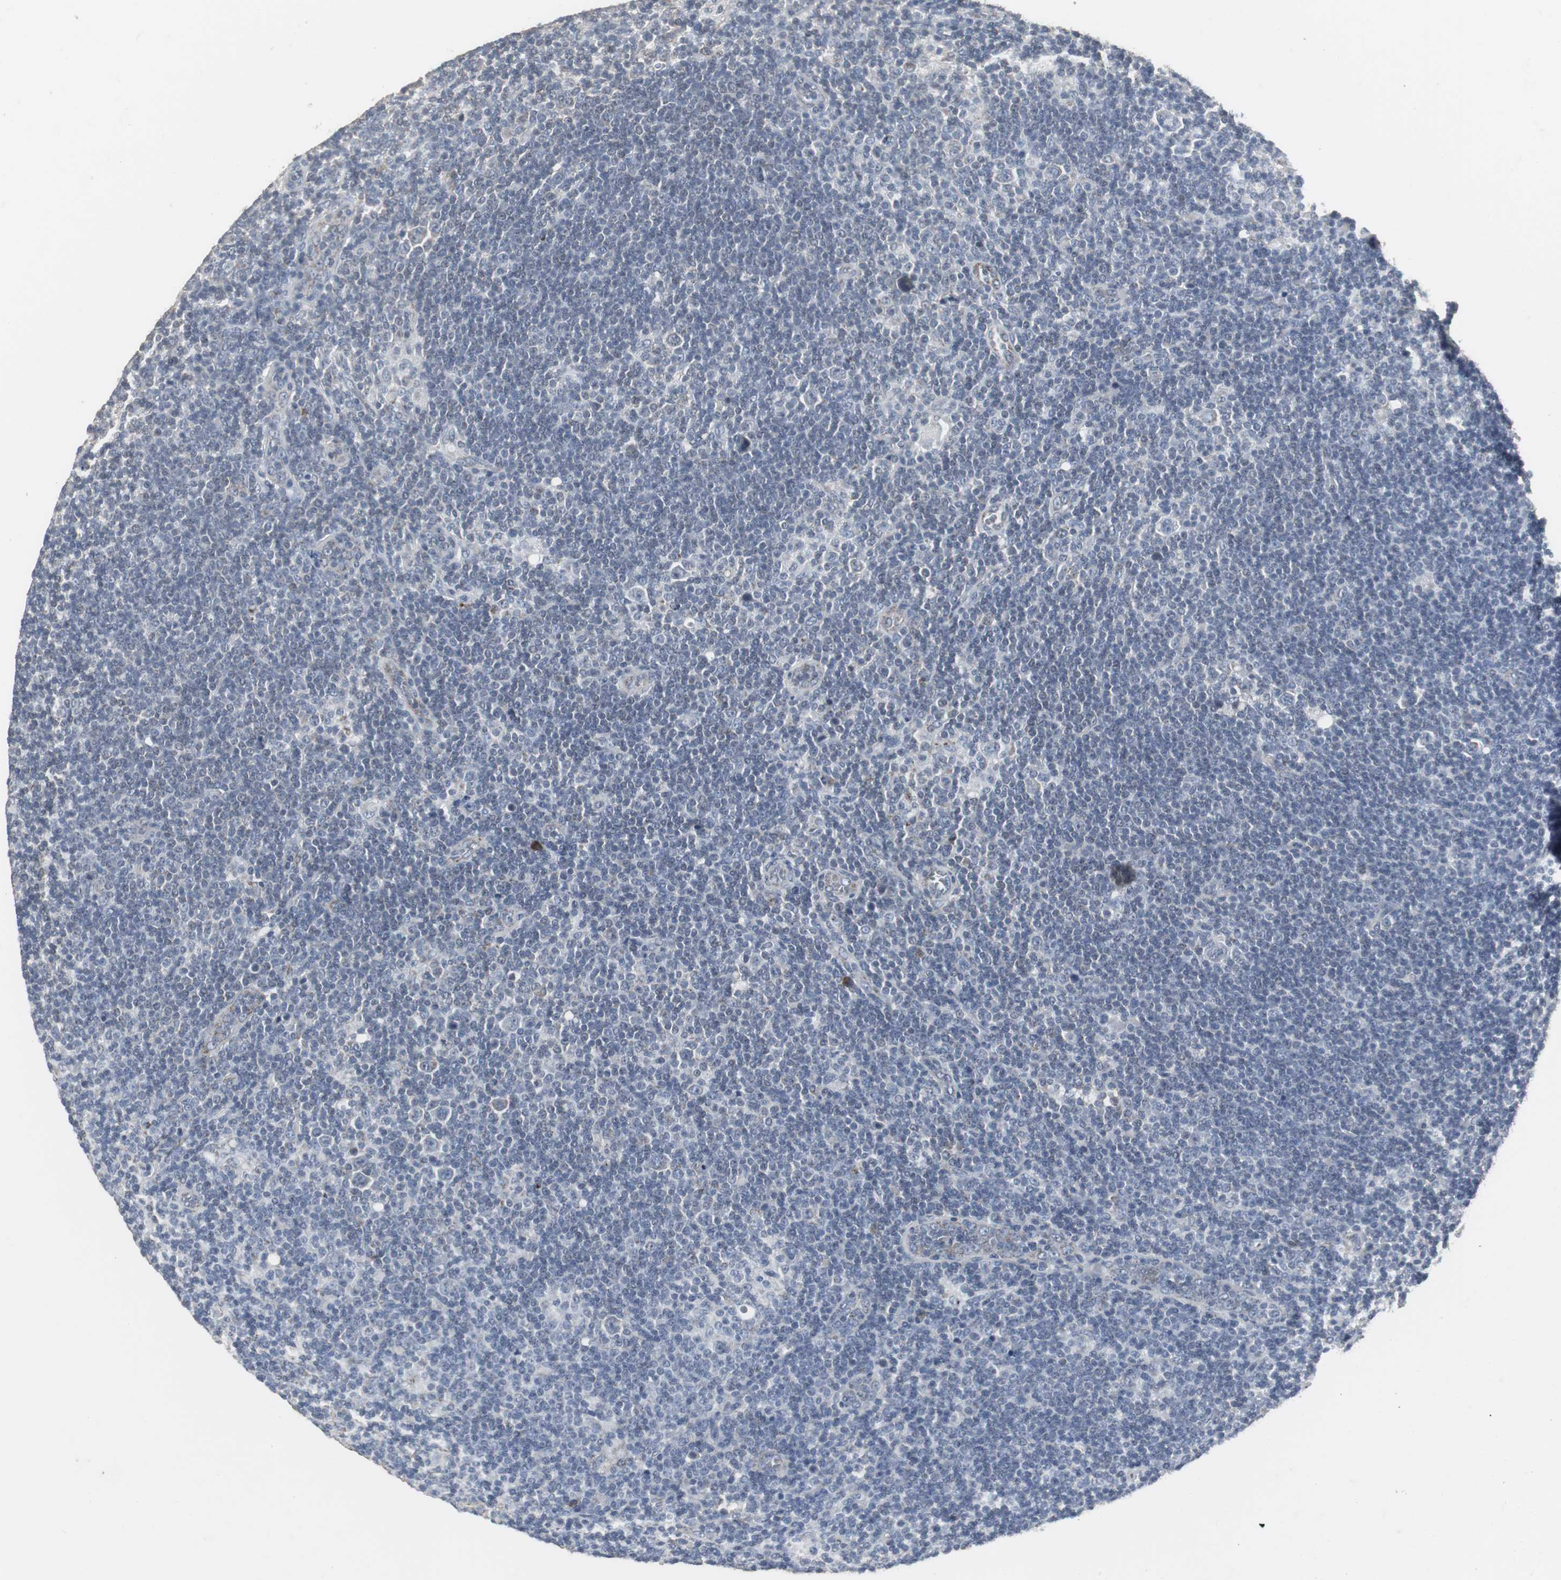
{"staining": {"intensity": "negative", "quantity": "none", "location": "none"}, "tissue": "lymphoma", "cell_type": "Tumor cells", "image_type": "cancer", "snomed": [{"axis": "morphology", "description": "Hodgkin's disease, NOS"}, {"axis": "topography", "description": "Lymph node"}], "caption": "DAB immunohistochemical staining of human Hodgkin's disease demonstrates no significant expression in tumor cells. (Immunohistochemistry (ihc), brightfield microscopy, high magnification).", "gene": "ACAA1", "patient": {"sex": "female", "age": 57}}